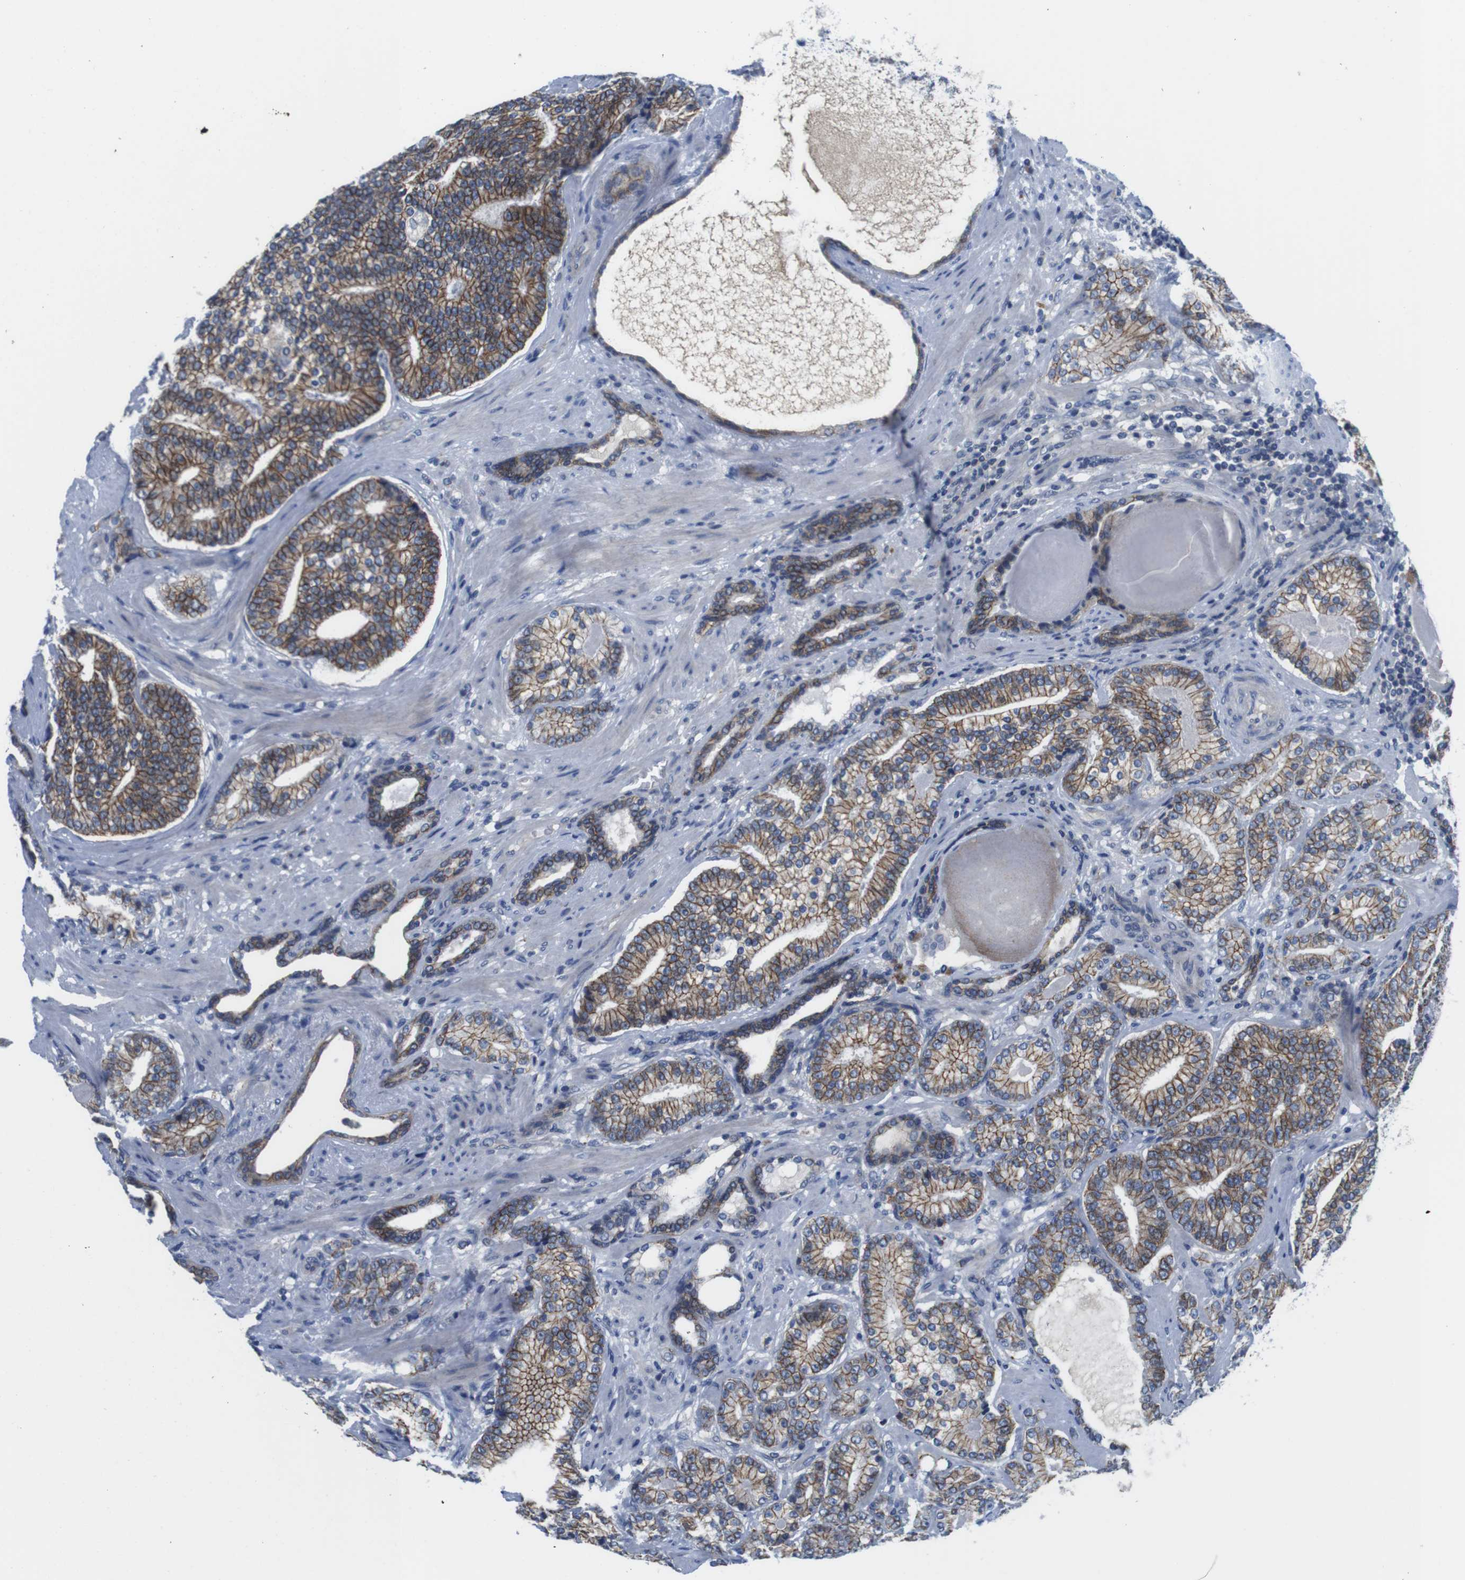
{"staining": {"intensity": "moderate", "quantity": ">75%", "location": "cytoplasmic/membranous"}, "tissue": "prostate cancer", "cell_type": "Tumor cells", "image_type": "cancer", "snomed": [{"axis": "morphology", "description": "Adenocarcinoma, High grade"}, {"axis": "topography", "description": "Prostate"}], "caption": "A histopathology image of human prostate cancer stained for a protein demonstrates moderate cytoplasmic/membranous brown staining in tumor cells.", "gene": "SCRIB", "patient": {"sex": "male", "age": 61}}